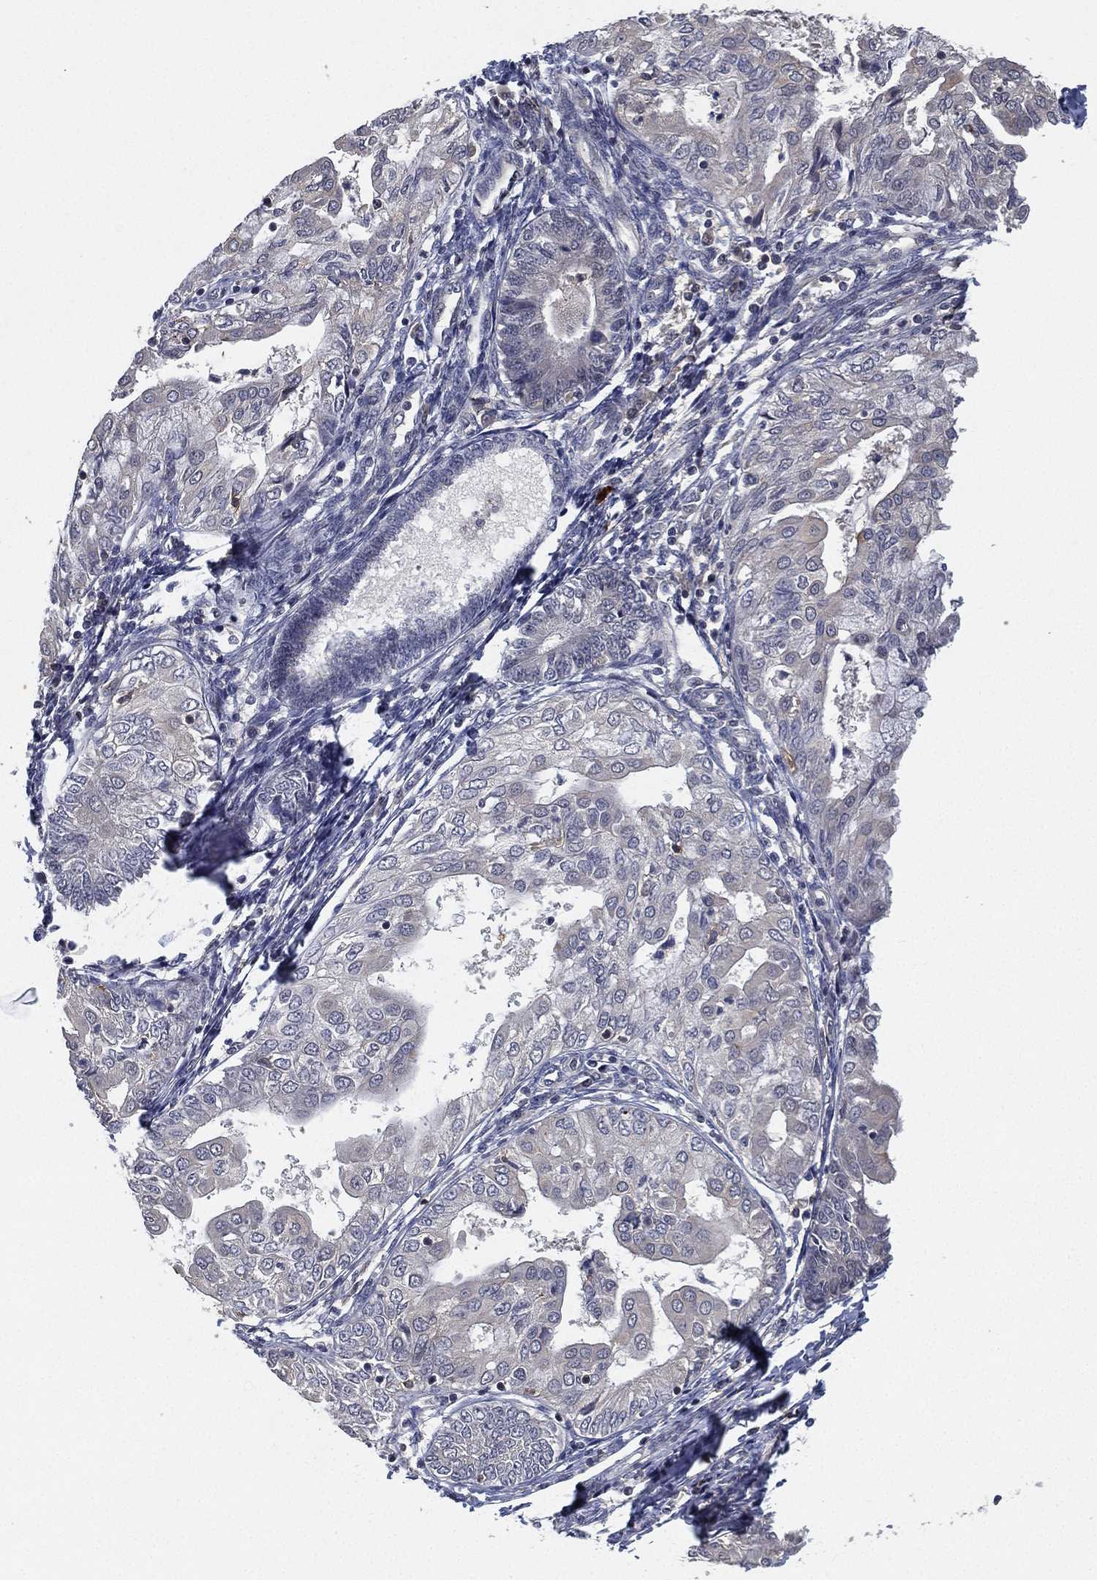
{"staining": {"intensity": "negative", "quantity": "none", "location": "none"}, "tissue": "endometrial cancer", "cell_type": "Tumor cells", "image_type": "cancer", "snomed": [{"axis": "morphology", "description": "Adenocarcinoma, NOS"}, {"axis": "topography", "description": "Endometrium"}], "caption": "Human adenocarcinoma (endometrial) stained for a protein using immunohistochemistry shows no staining in tumor cells.", "gene": "CFAP251", "patient": {"sex": "female", "age": 68}}